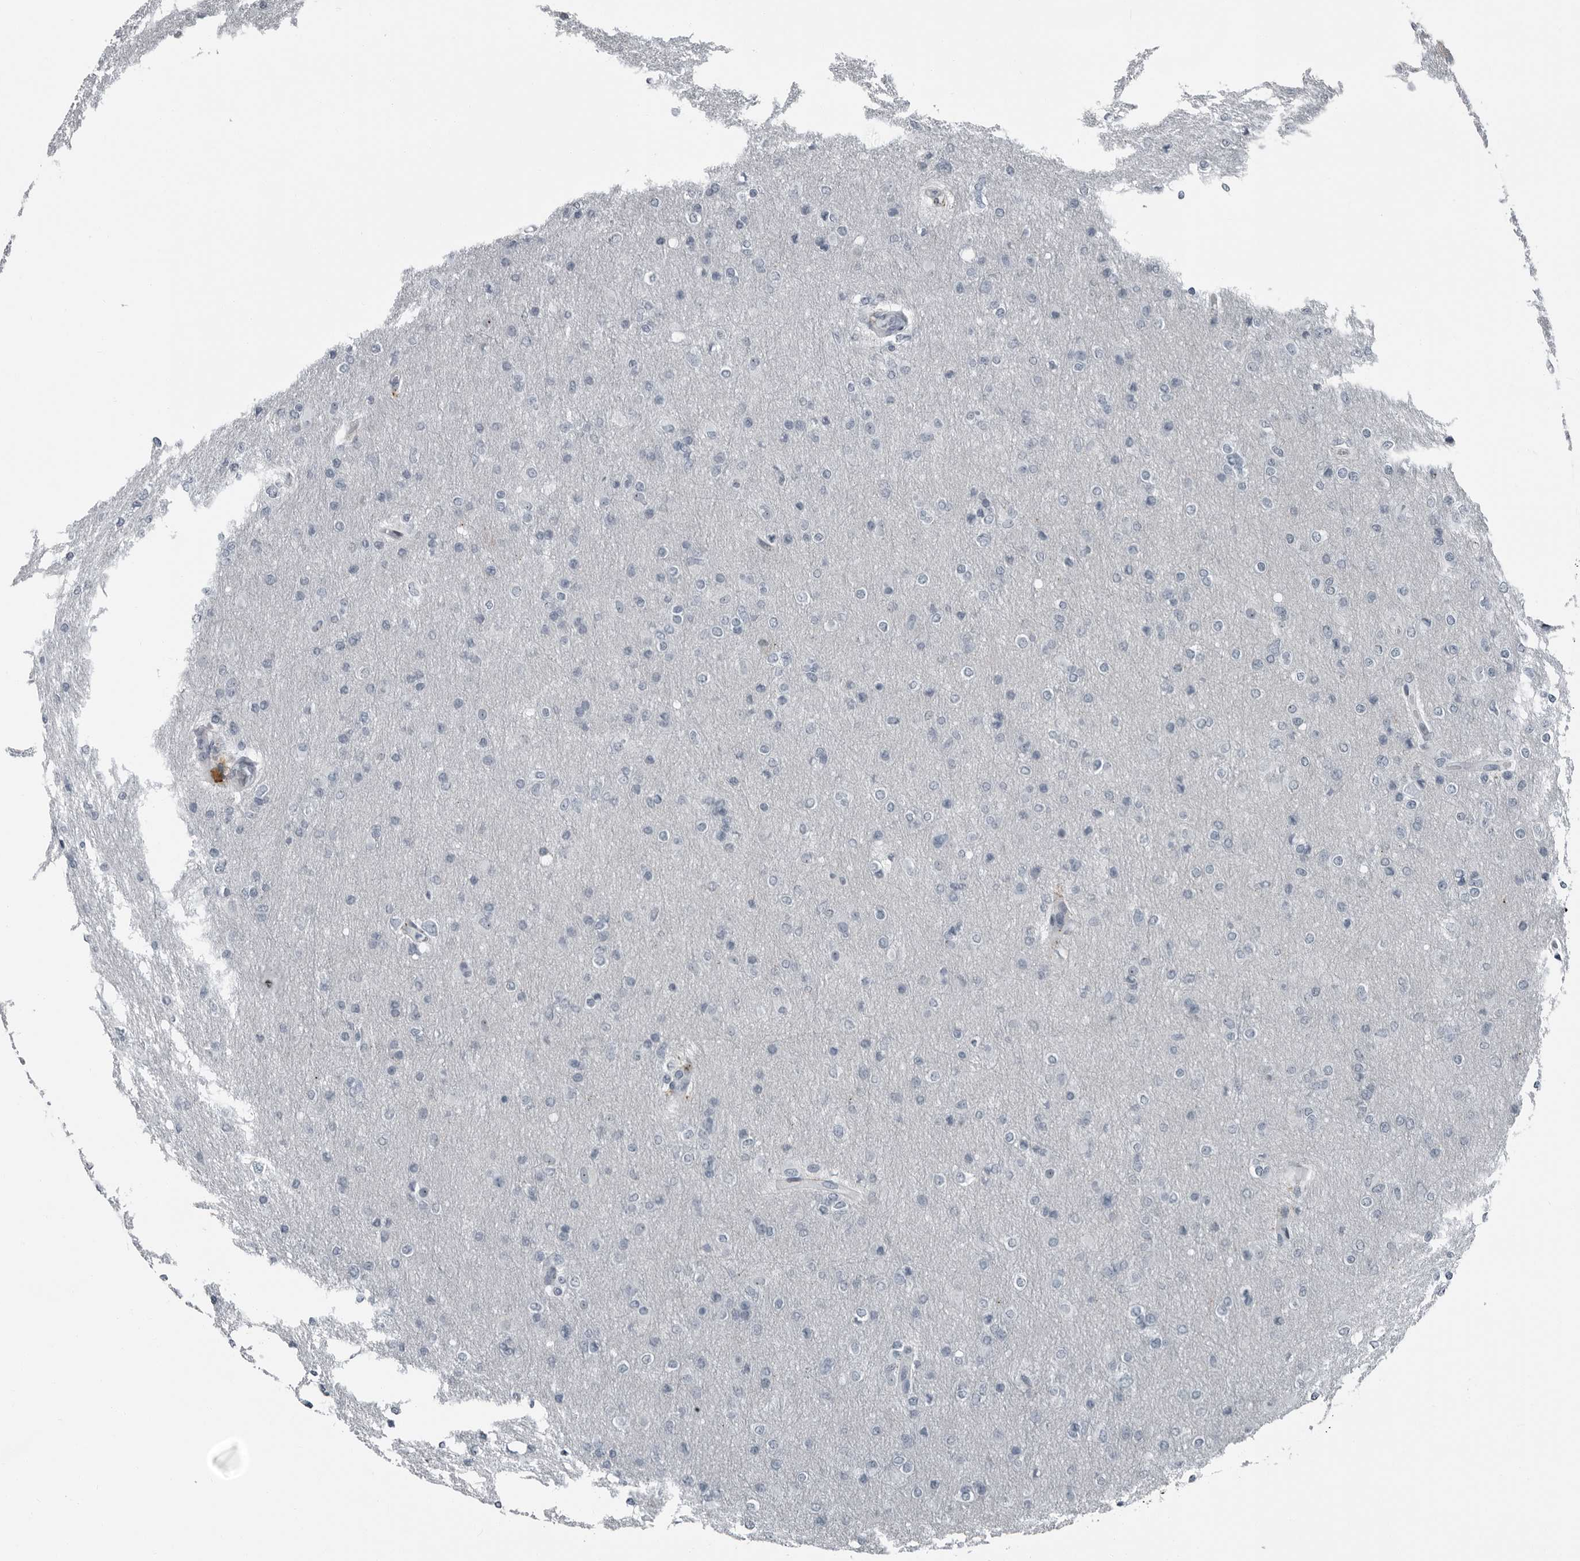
{"staining": {"intensity": "negative", "quantity": "none", "location": "none"}, "tissue": "glioma", "cell_type": "Tumor cells", "image_type": "cancer", "snomed": [{"axis": "morphology", "description": "Glioma, malignant, High grade"}, {"axis": "topography", "description": "Cerebral cortex"}], "caption": "This is an immunohistochemistry image of malignant glioma (high-grade). There is no expression in tumor cells.", "gene": "PDCD11", "patient": {"sex": "female", "age": 36}}